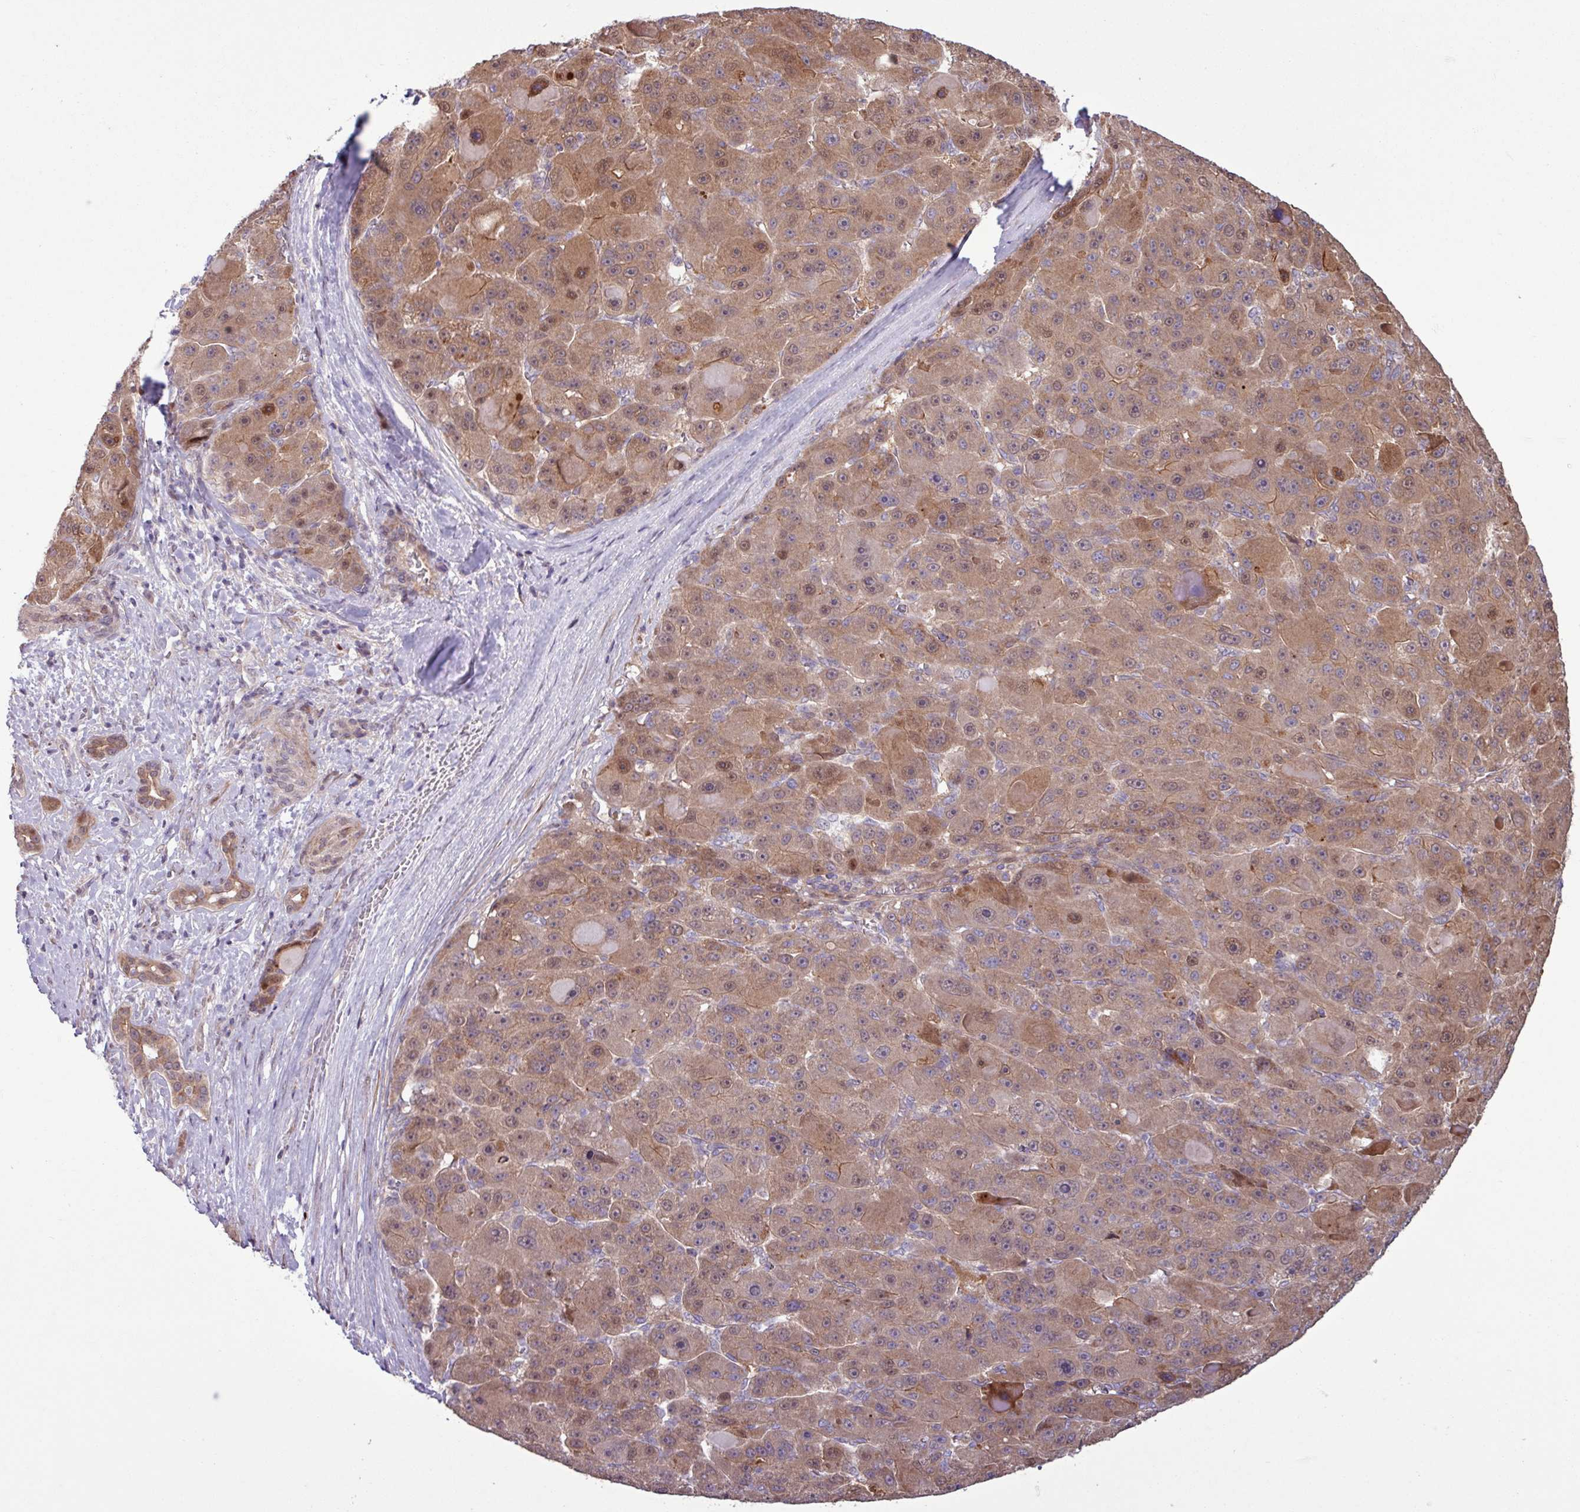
{"staining": {"intensity": "moderate", "quantity": ">75%", "location": "cytoplasmic/membranous,nuclear"}, "tissue": "liver cancer", "cell_type": "Tumor cells", "image_type": "cancer", "snomed": [{"axis": "morphology", "description": "Carcinoma, Hepatocellular, NOS"}, {"axis": "topography", "description": "Liver"}], "caption": "An image of liver cancer stained for a protein shows moderate cytoplasmic/membranous and nuclear brown staining in tumor cells. (IHC, brightfield microscopy, high magnification).", "gene": "PDPR", "patient": {"sex": "male", "age": 76}}